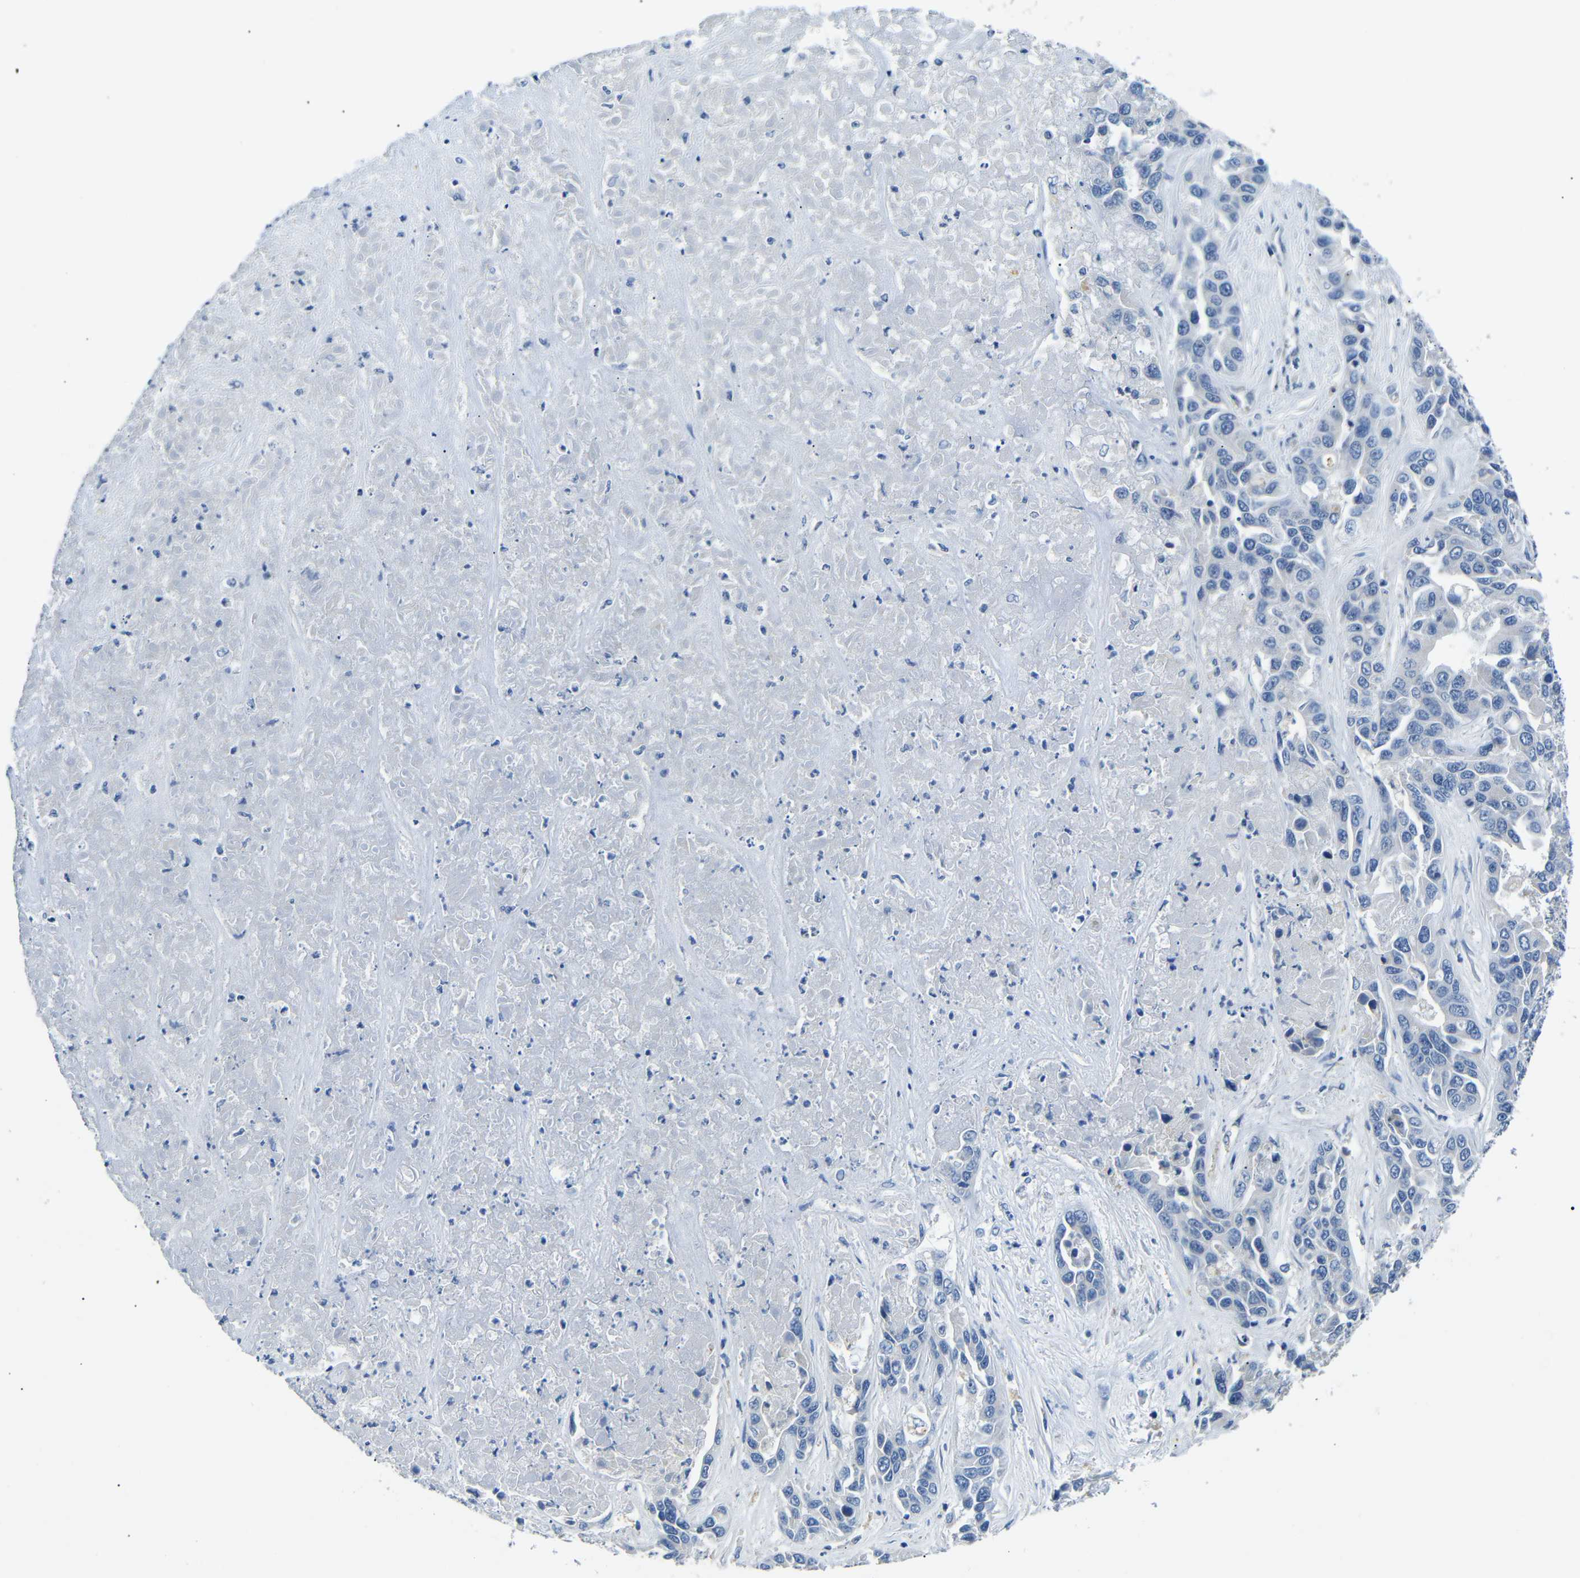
{"staining": {"intensity": "negative", "quantity": "none", "location": "none"}, "tissue": "liver cancer", "cell_type": "Tumor cells", "image_type": "cancer", "snomed": [{"axis": "morphology", "description": "Cholangiocarcinoma"}, {"axis": "topography", "description": "Liver"}], "caption": "Cholangiocarcinoma (liver) was stained to show a protein in brown. There is no significant positivity in tumor cells.", "gene": "DCP1A", "patient": {"sex": "female", "age": 52}}